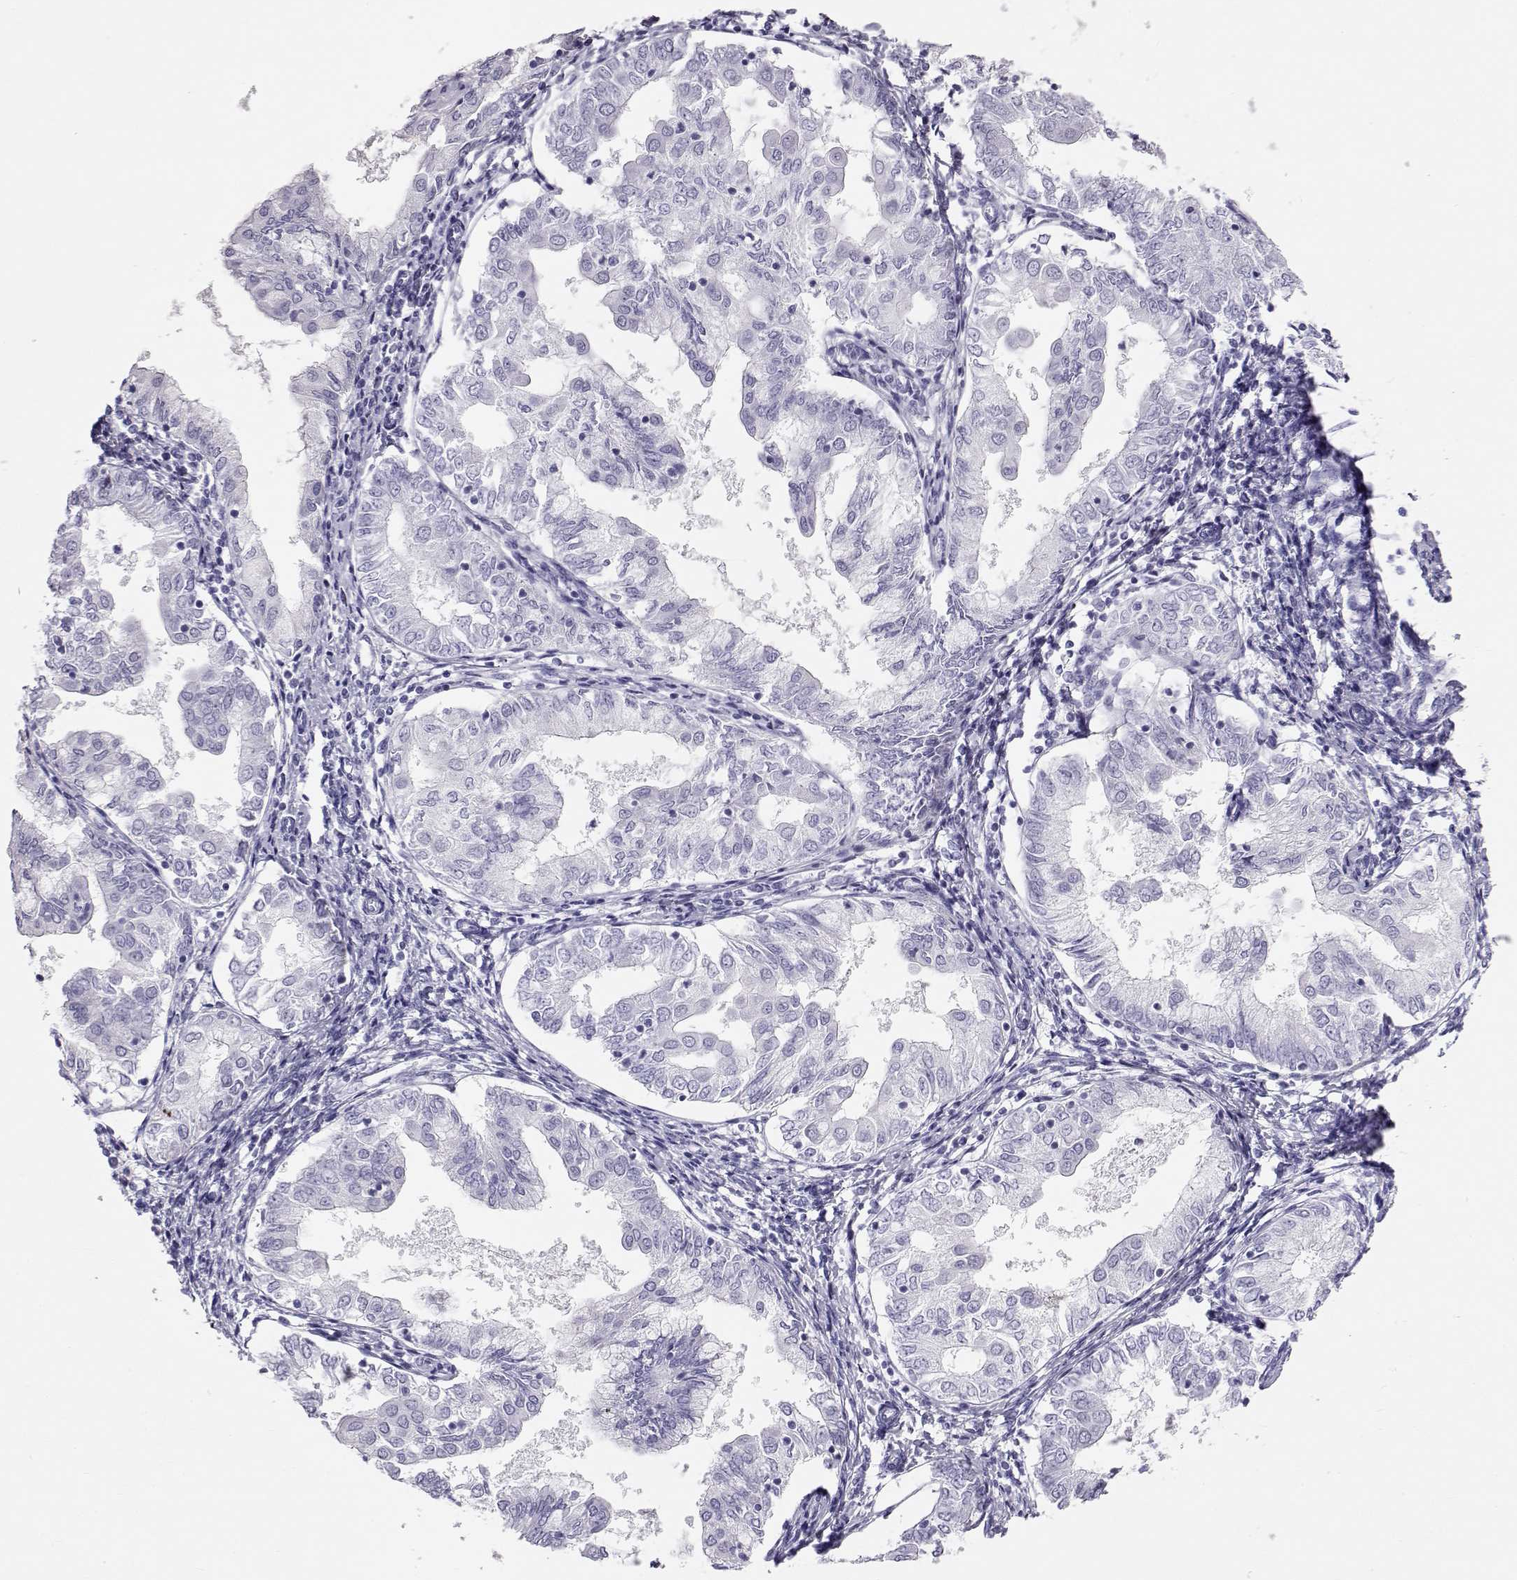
{"staining": {"intensity": "negative", "quantity": "none", "location": "none"}, "tissue": "endometrial cancer", "cell_type": "Tumor cells", "image_type": "cancer", "snomed": [{"axis": "morphology", "description": "Adenocarcinoma, NOS"}, {"axis": "topography", "description": "Endometrium"}], "caption": "Tumor cells are negative for brown protein staining in endometrial cancer (adenocarcinoma).", "gene": "RD3", "patient": {"sex": "female", "age": 68}}